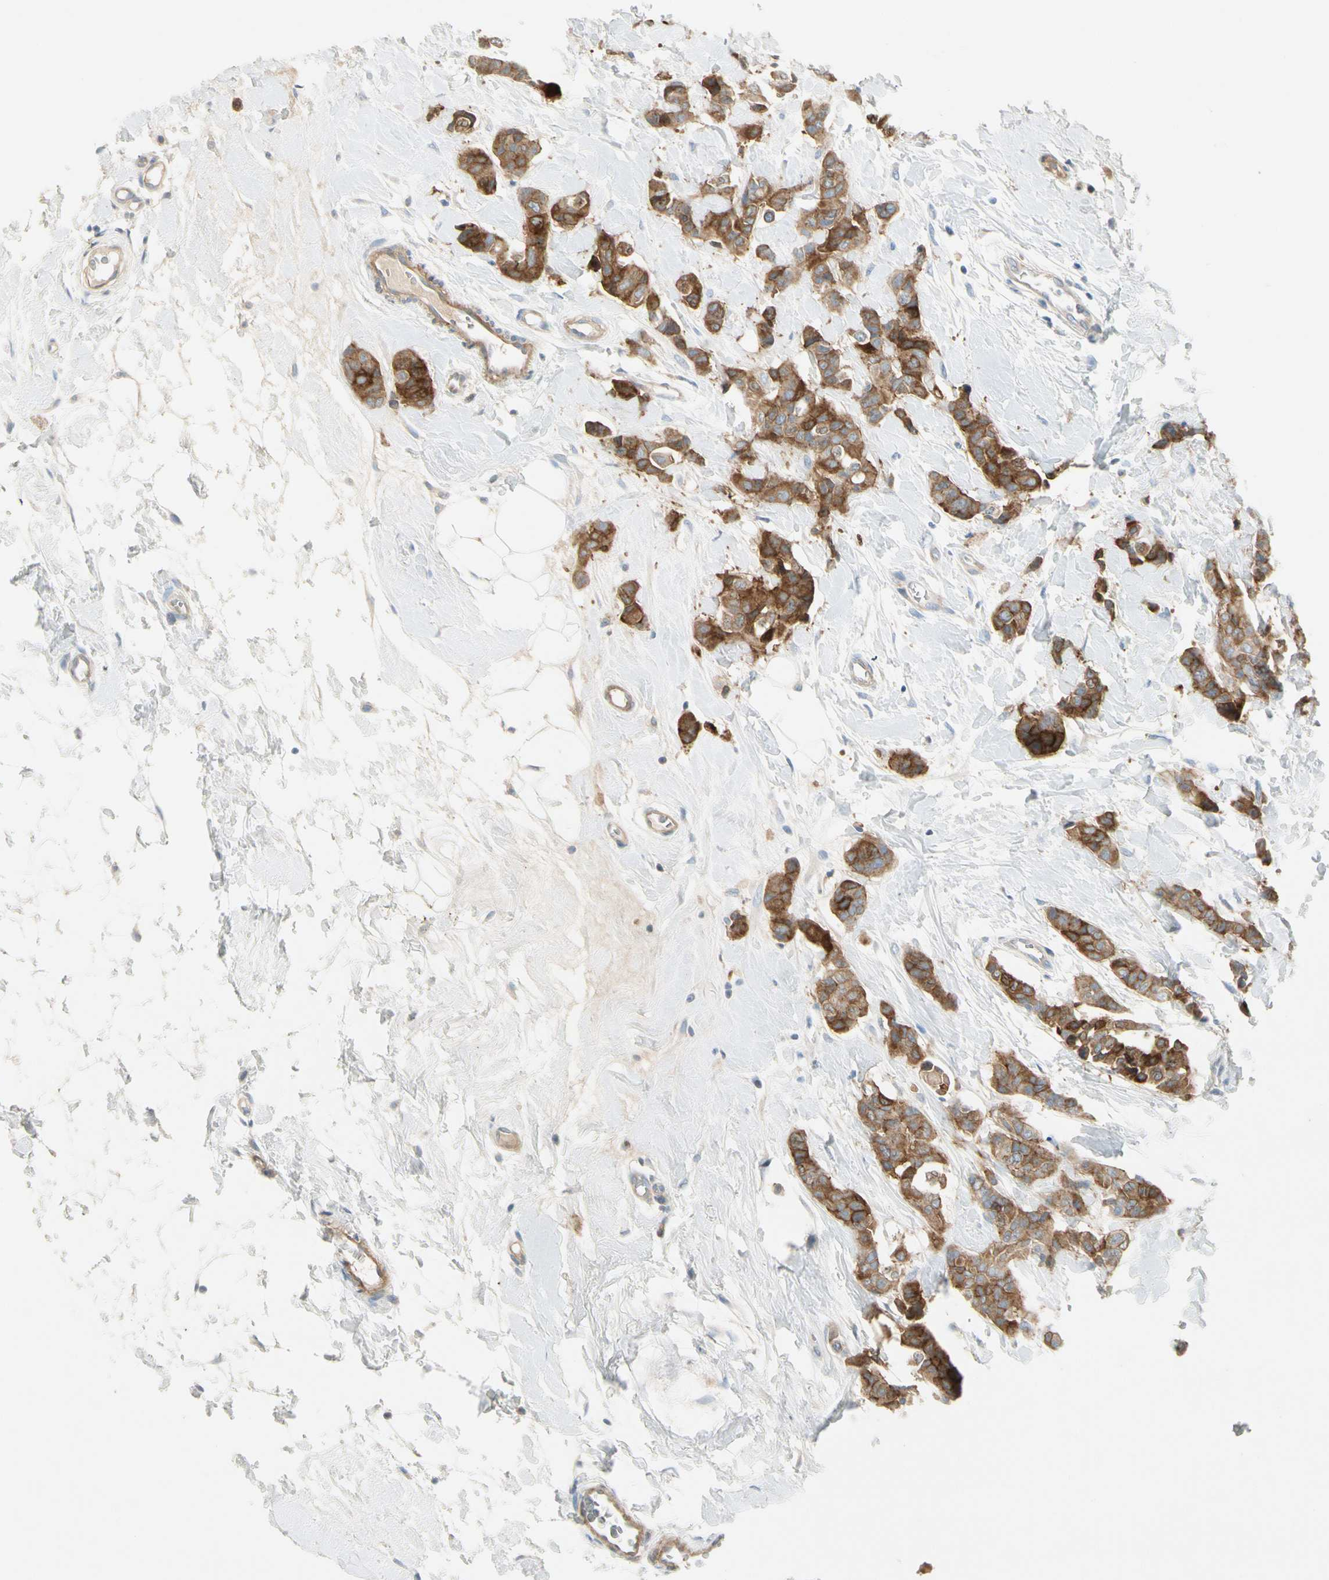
{"staining": {"intensity": "moderate", "quantity": ">75%", "location": "cytoplasmic/membranous"}, "tissue": "breast cancer", "cell_type": "Tumor cells", "image_type": "cancer", "snomed": [{"axis": "morphology", "description": "Normal tissue, NOS"}, {"axis": "morphology", "description": "Duct carcinoma"}, {"axis": "topography", "description": "Breast"}], "caption": "Breast cancer (infiltrating ductal carcinoma) stained for a protein displays moderate cytoplasmic/membranous positivity in tumor cells. (Stains: DAB in brown, nuclei in blue, Microscopy: brightfield microscopy at high magnification).", "gene": "ITGA3", "patient": {"sex": "female", "age": 40}}